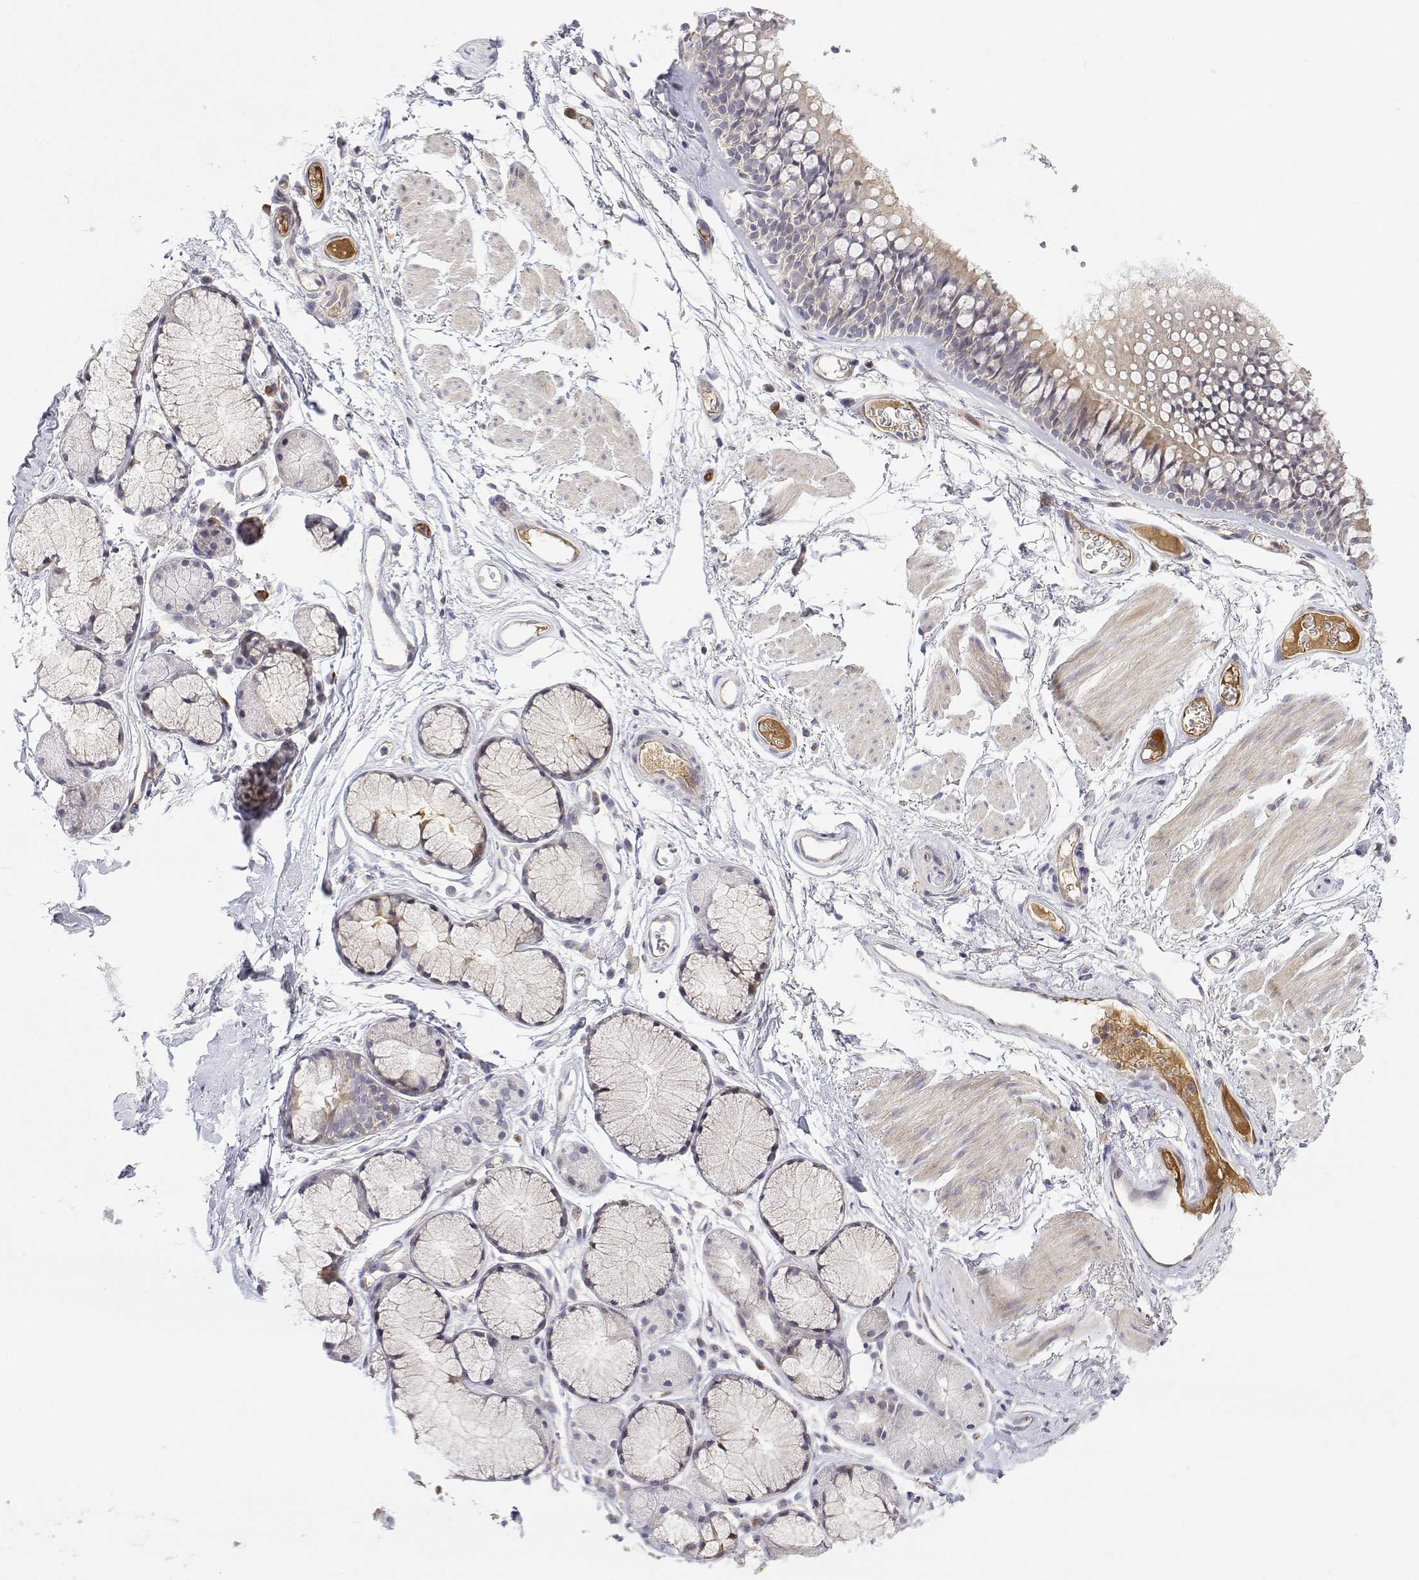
{"staining": {"intensity": "negative", "quantity": "none", "location": "none"}, "tissue": "adipose tissue", "cell_type": "Adipocytes", "image_type": "normal", "snomed": [{"axis": "morphology", "description": "Normal tissue, NOS"}, {"axis": "topography", "description": "Cartilage tissue"}, {"axis": "topography", "description": "Bronchus"}], "caption": "Benign adipose tissue was stained to show a protein in brown. There is no significant expression in adipocytes. (DAB (3,3'-diaminobenzidine) immunohistochemistry with hematoxylin counter stain).", "gene": "IGFBP4", "patient": {"sex": "female", "age": 79}}